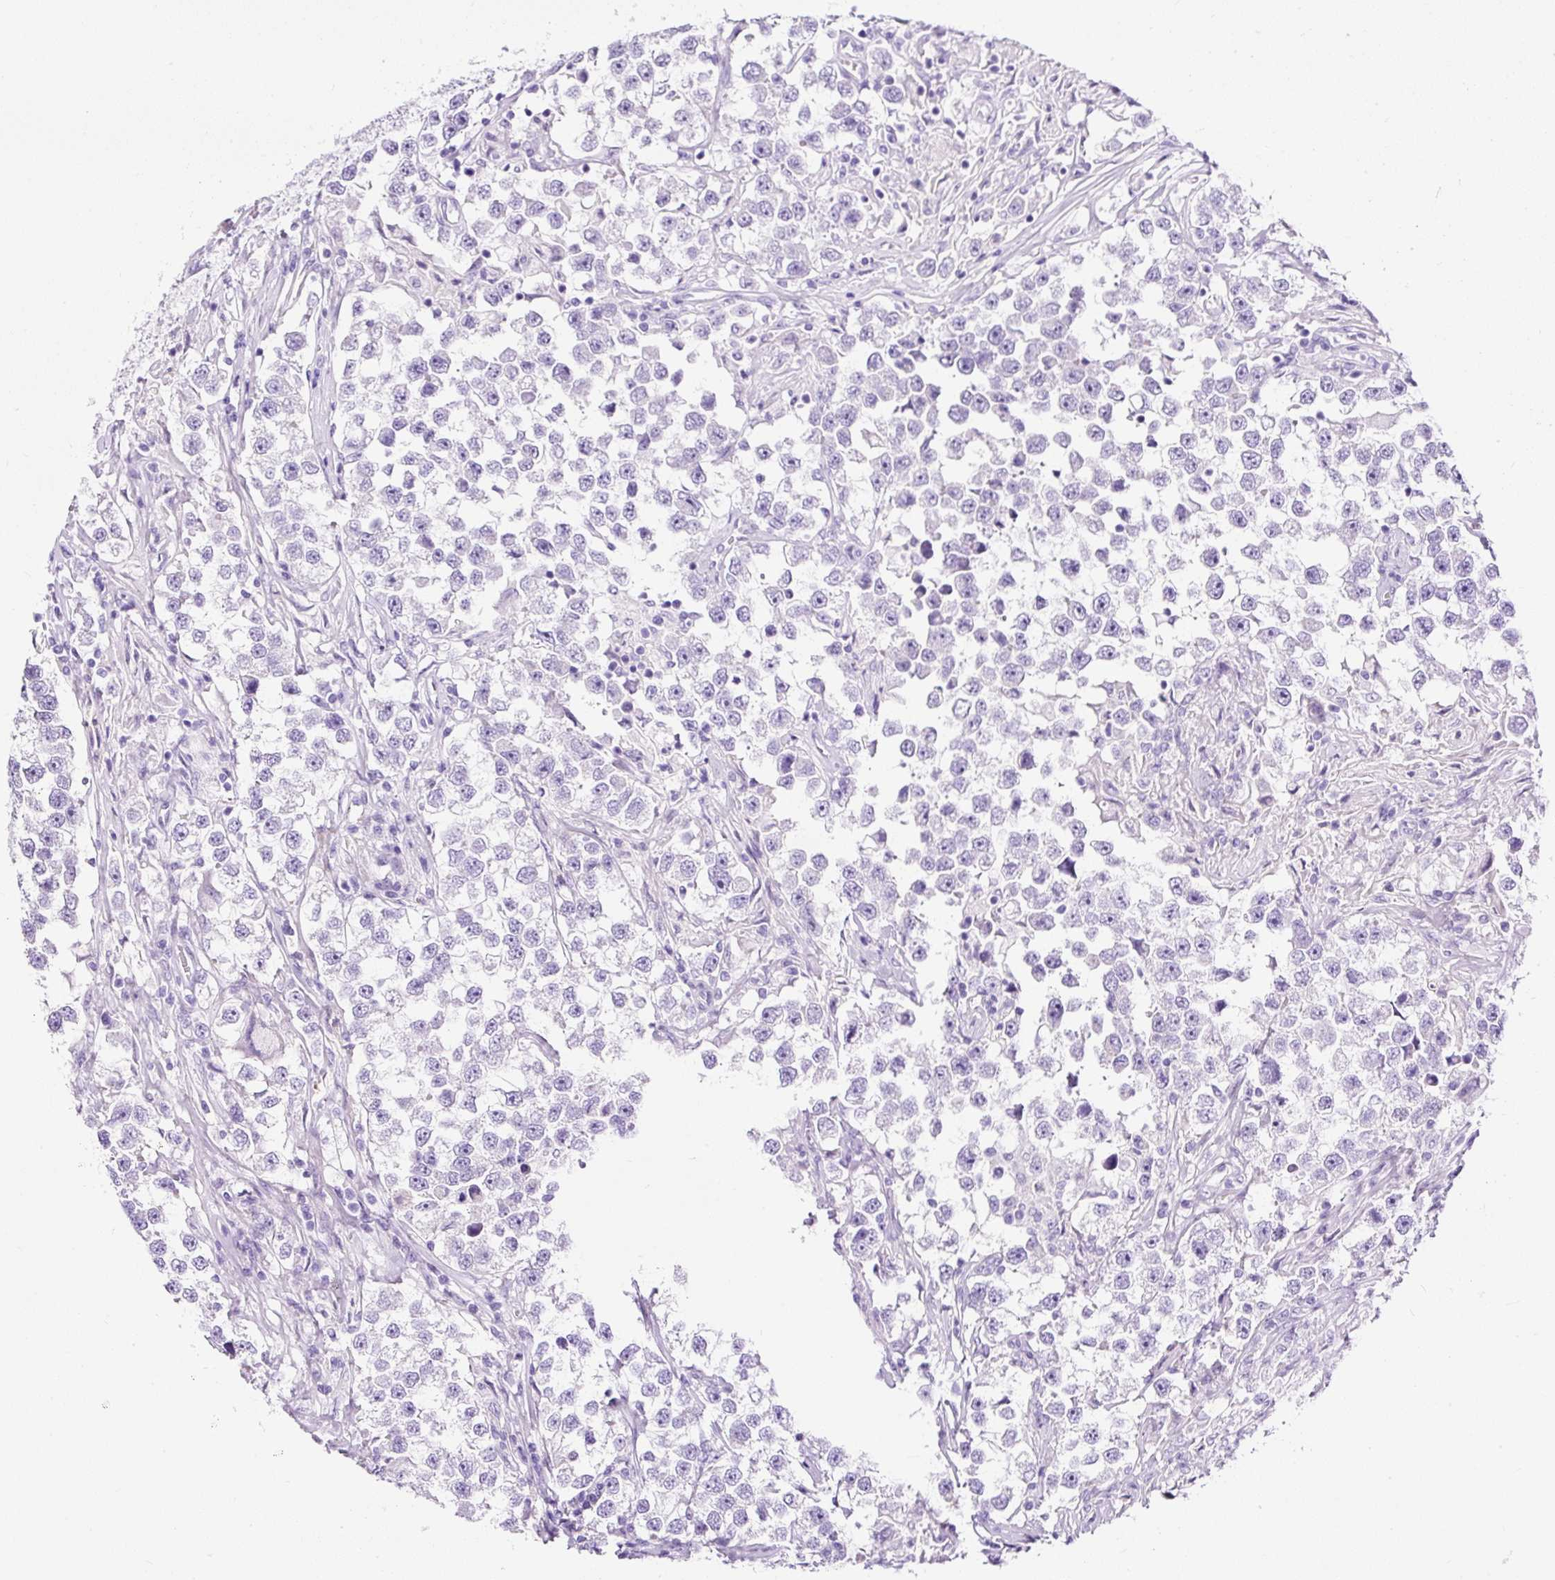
{"staining": {"intensity": "negative", "quantity": "none", "location": "none"}, "tissue": "testis cancer", "cell_type": "Tumor cells", "image_type": "cancer", "snomed": [{"axis": "morphology", "description": "Seminoma, NOS"}, {"axis": "topography", "description": "Testis"}], "caption": "Human testis cancer (seminoma) stained for a protein using immunohistochemistry displays no expression in tumor cells.", "gene": "STOX2", "patient": {"sex": "male", "age": 46}}